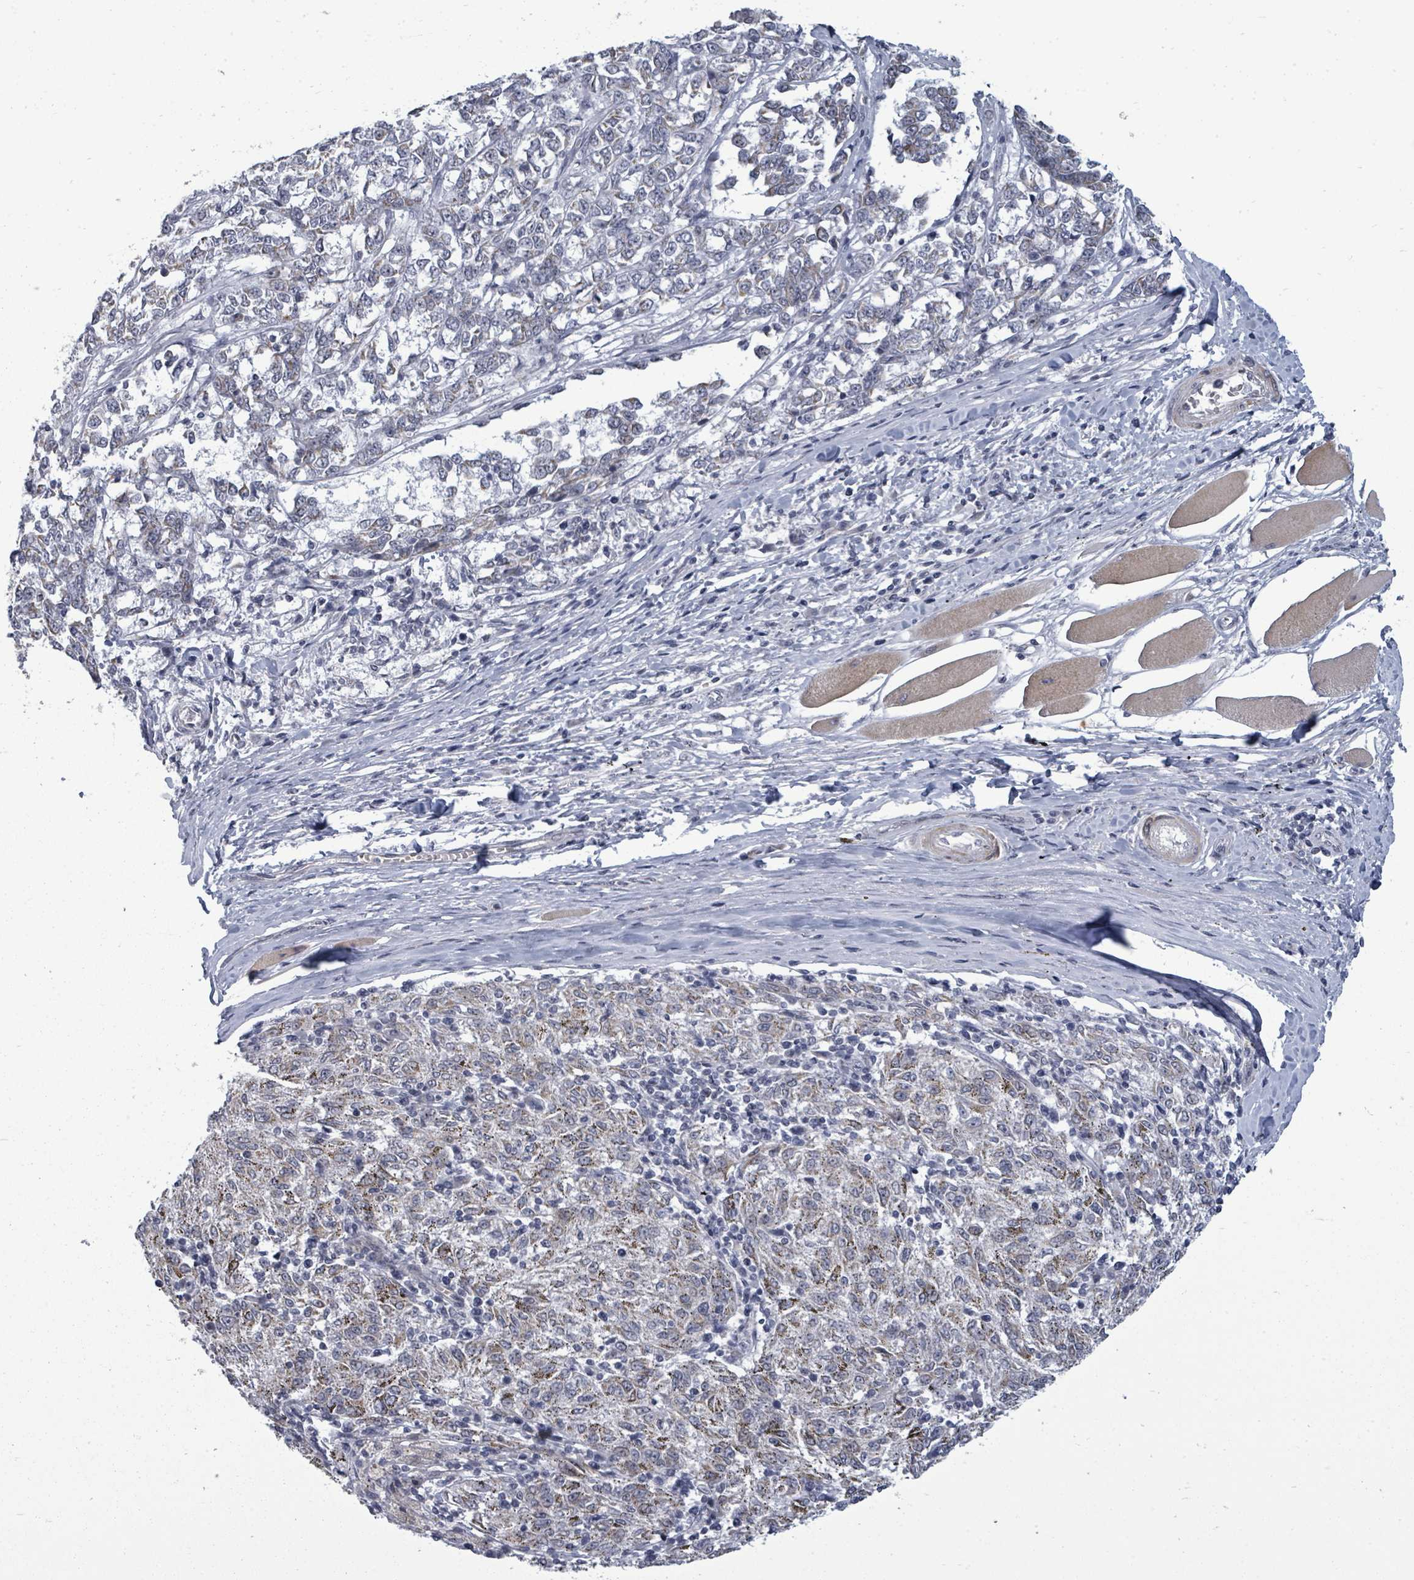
{"staining": {"intensity": "negative", "quantity": "none", "location": "none"}, "tissue": "melanoma", "cell_type": "Tumor cells", "image_type": "cancer", "snomed": [{"axis": "morphology", "description": "Malignant melanoma, NOS"}, {"axis": "topography", "description": "Skin"}], "caption": "This is a histopathology image of immunohistochemistry (IHC) staining of malignant melanoma, which shows no expression in tumor cells. (DAB IHC with hematoxylin counter stain).", "gene": "PTPN20", "patient": {"sex": "female", "age": 72}}